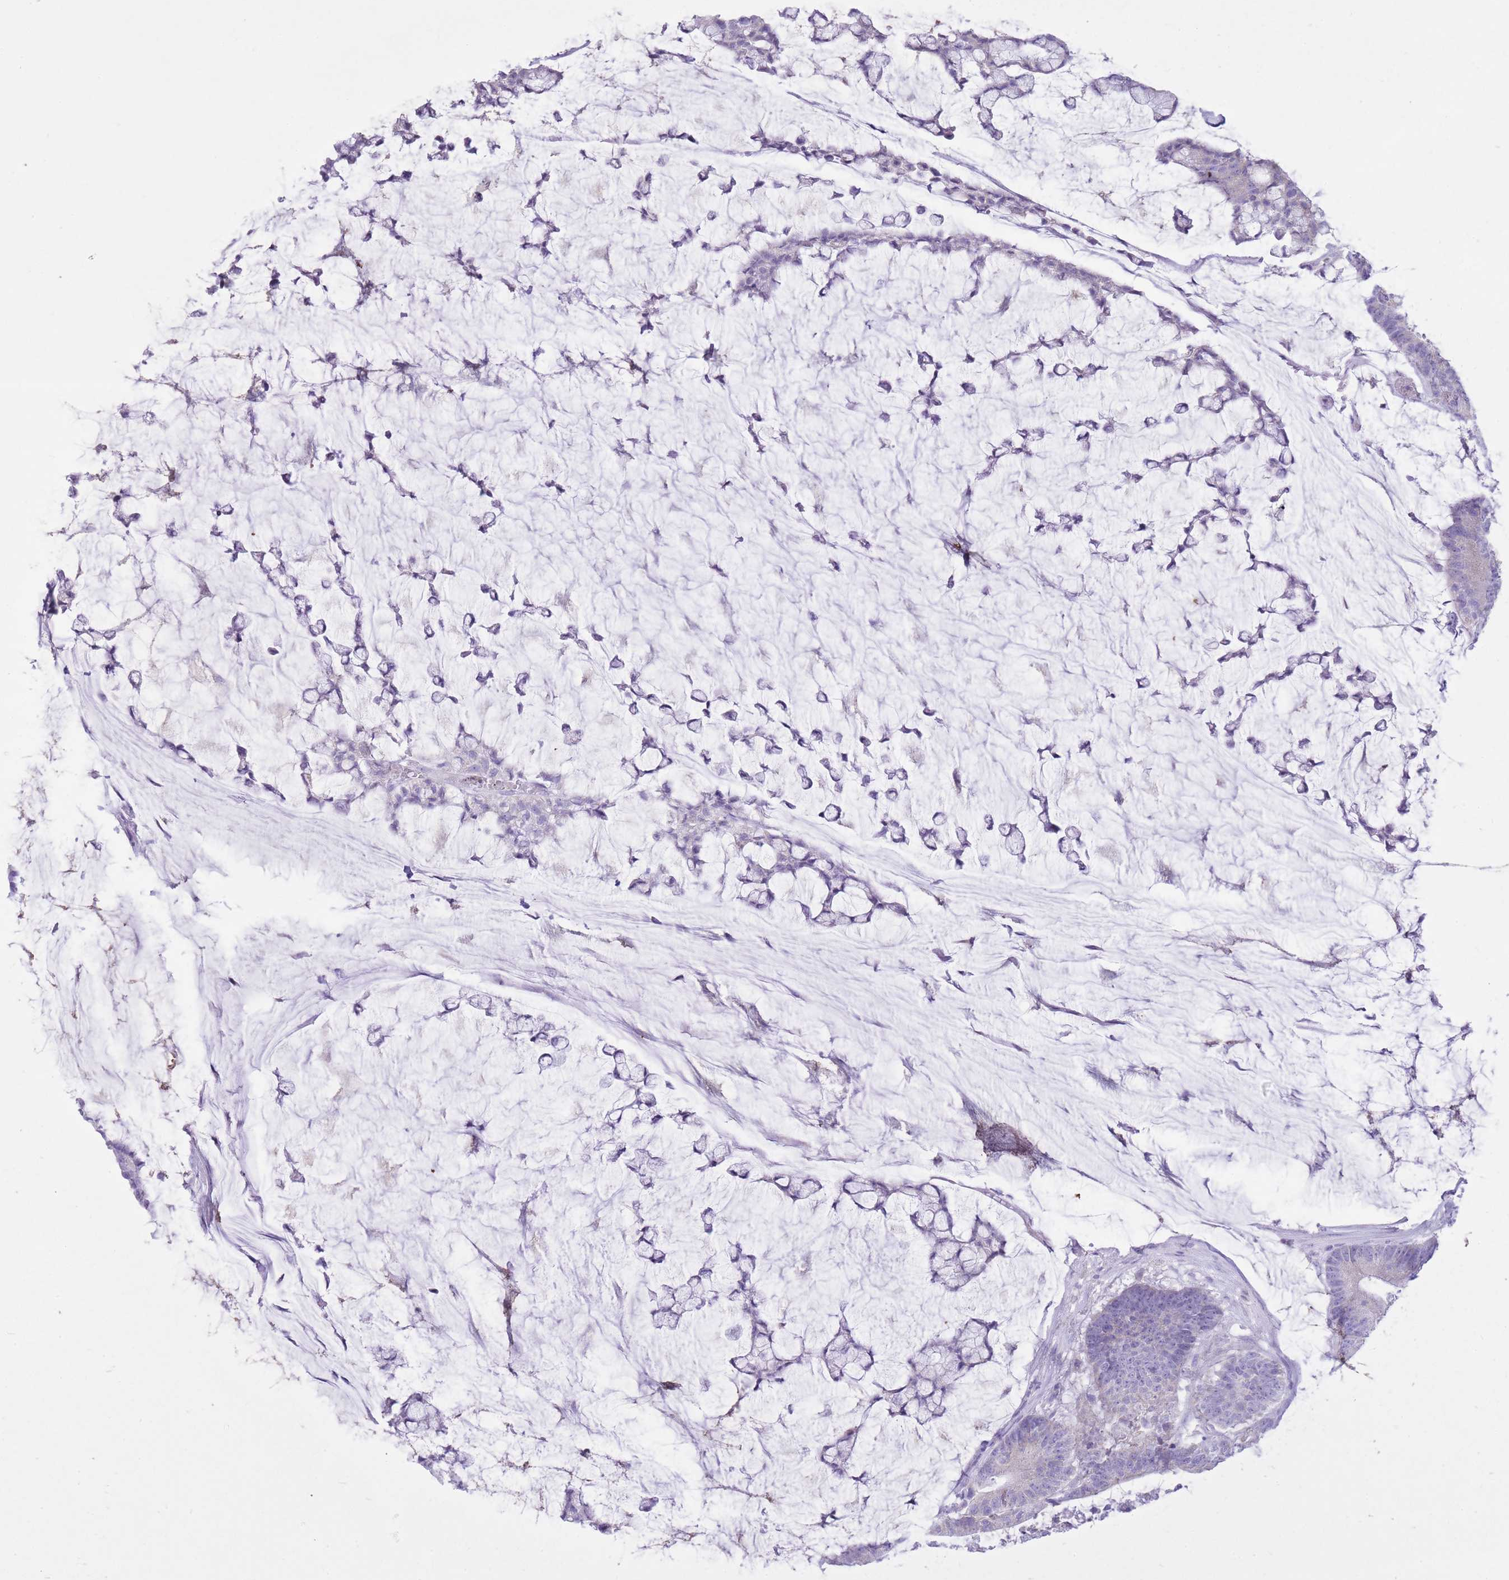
{"staining": {"intensity": "negative", "quantity": "none", "location": "none"}, "tissue": "colorectal cancer", "cell_type": "Tumor cells", "image_type": "cancer", "snomed": [{"axis": "morphology", "description": "Adenocarcinoma, NOS"}, {"axis": "topography", "description": "Colon"}], "caption": "Immunohistochemistry of colorectal cancer (adenocarcinoma) reveals no positivity in tumor cells.", "gene": "SLC4A4", "patient": {"sex": "female", "age": 84}}